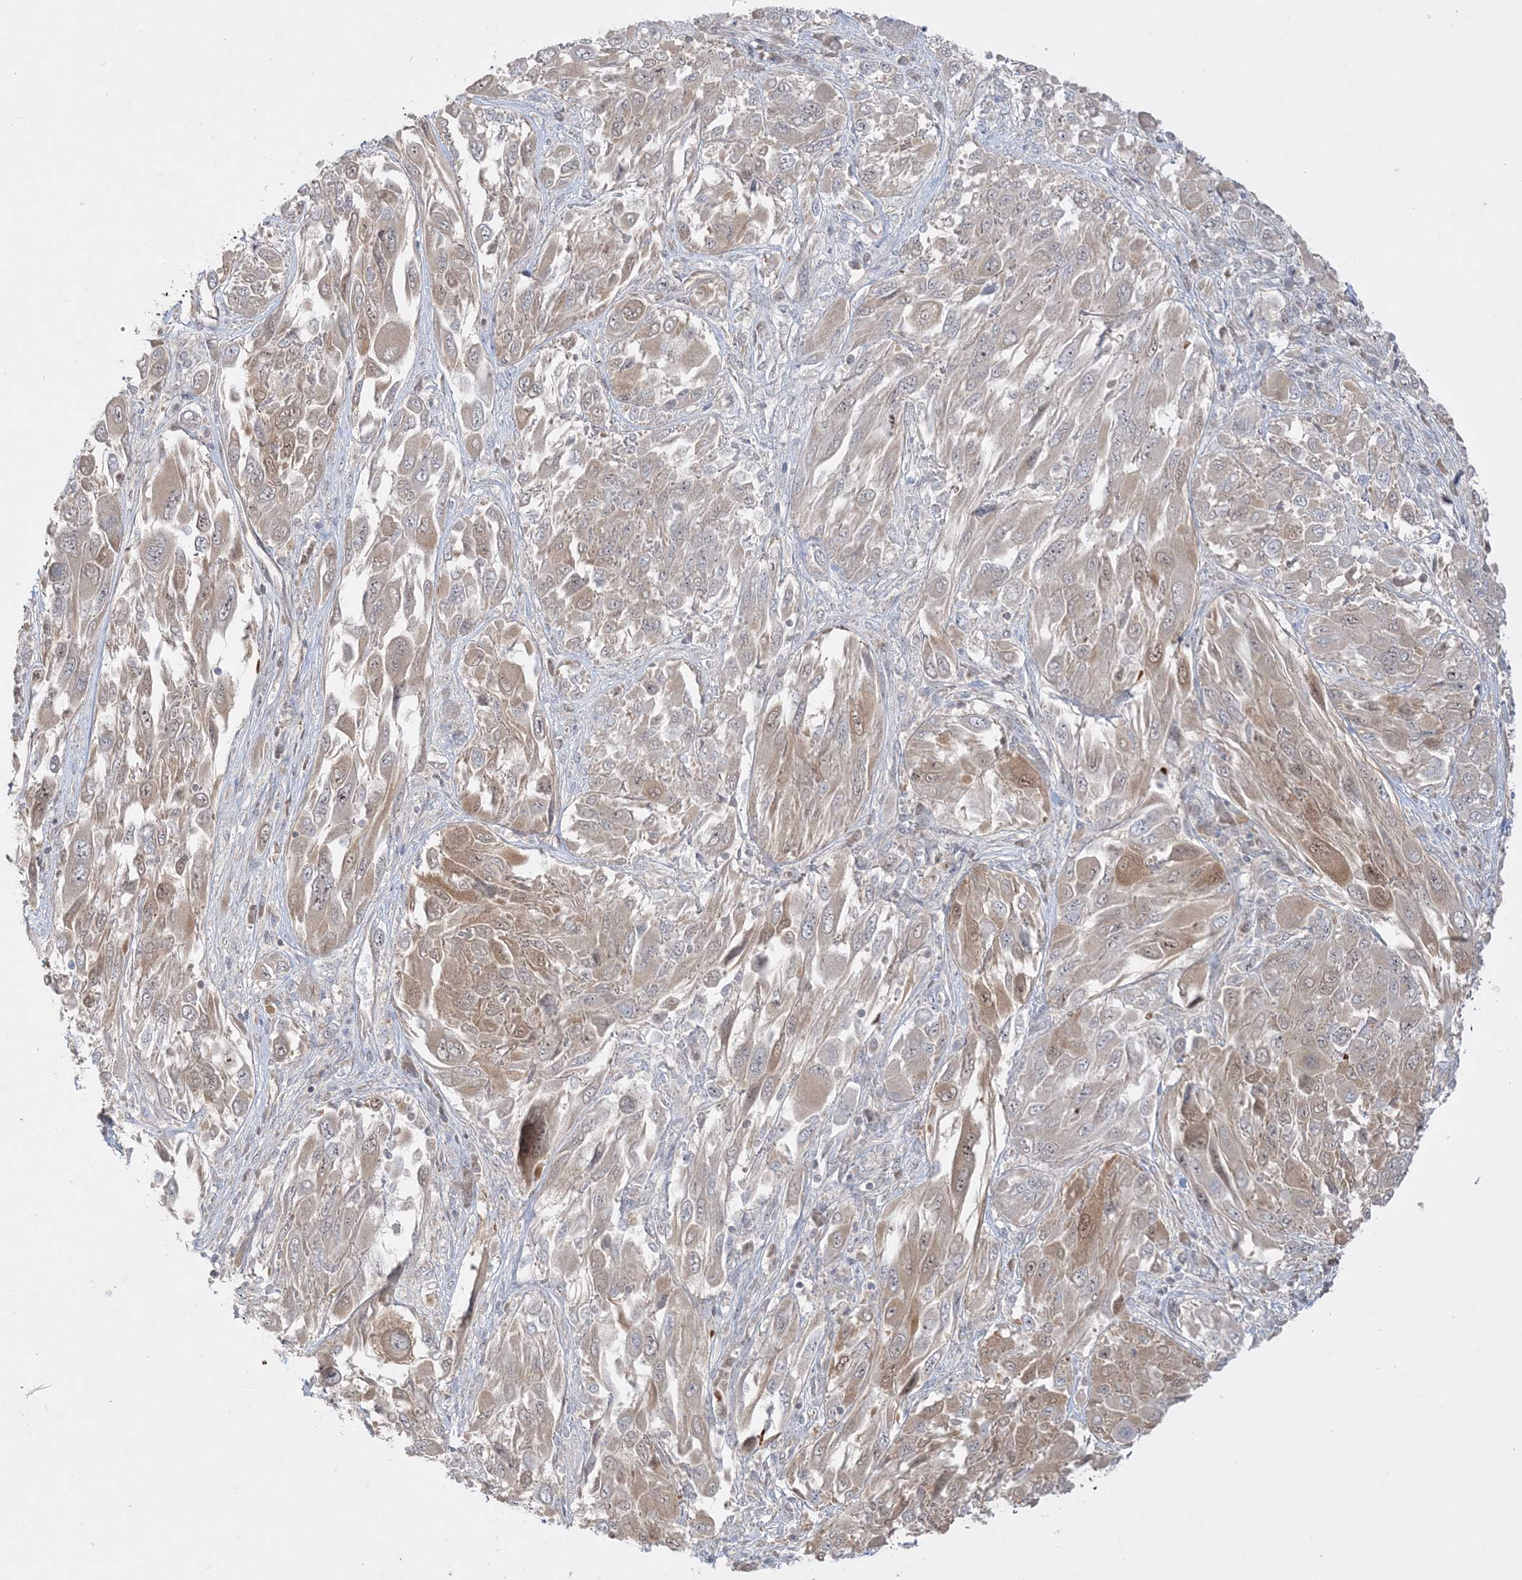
{"staining": {"intensity": "weak", "quantity": ">75%", "location": "cytoplasmic/membranous,nuclear"}, "tissue": "melanoma", "cell_type": "Tumor cells", "image_type": "cancer", "snomed": [{"axis": "morphology", "description": "Malignant melanoma, NOS"}, {"axis": "topography", "description": "Skin"}], "caption": "Protein expression analysis of melanoma demonstrates weak cytoplasmic/membranous and nuclear expression in about >75% of tumor cells.", "gene": "INPP1", "patient": {"sex": "female", "age": 91}}